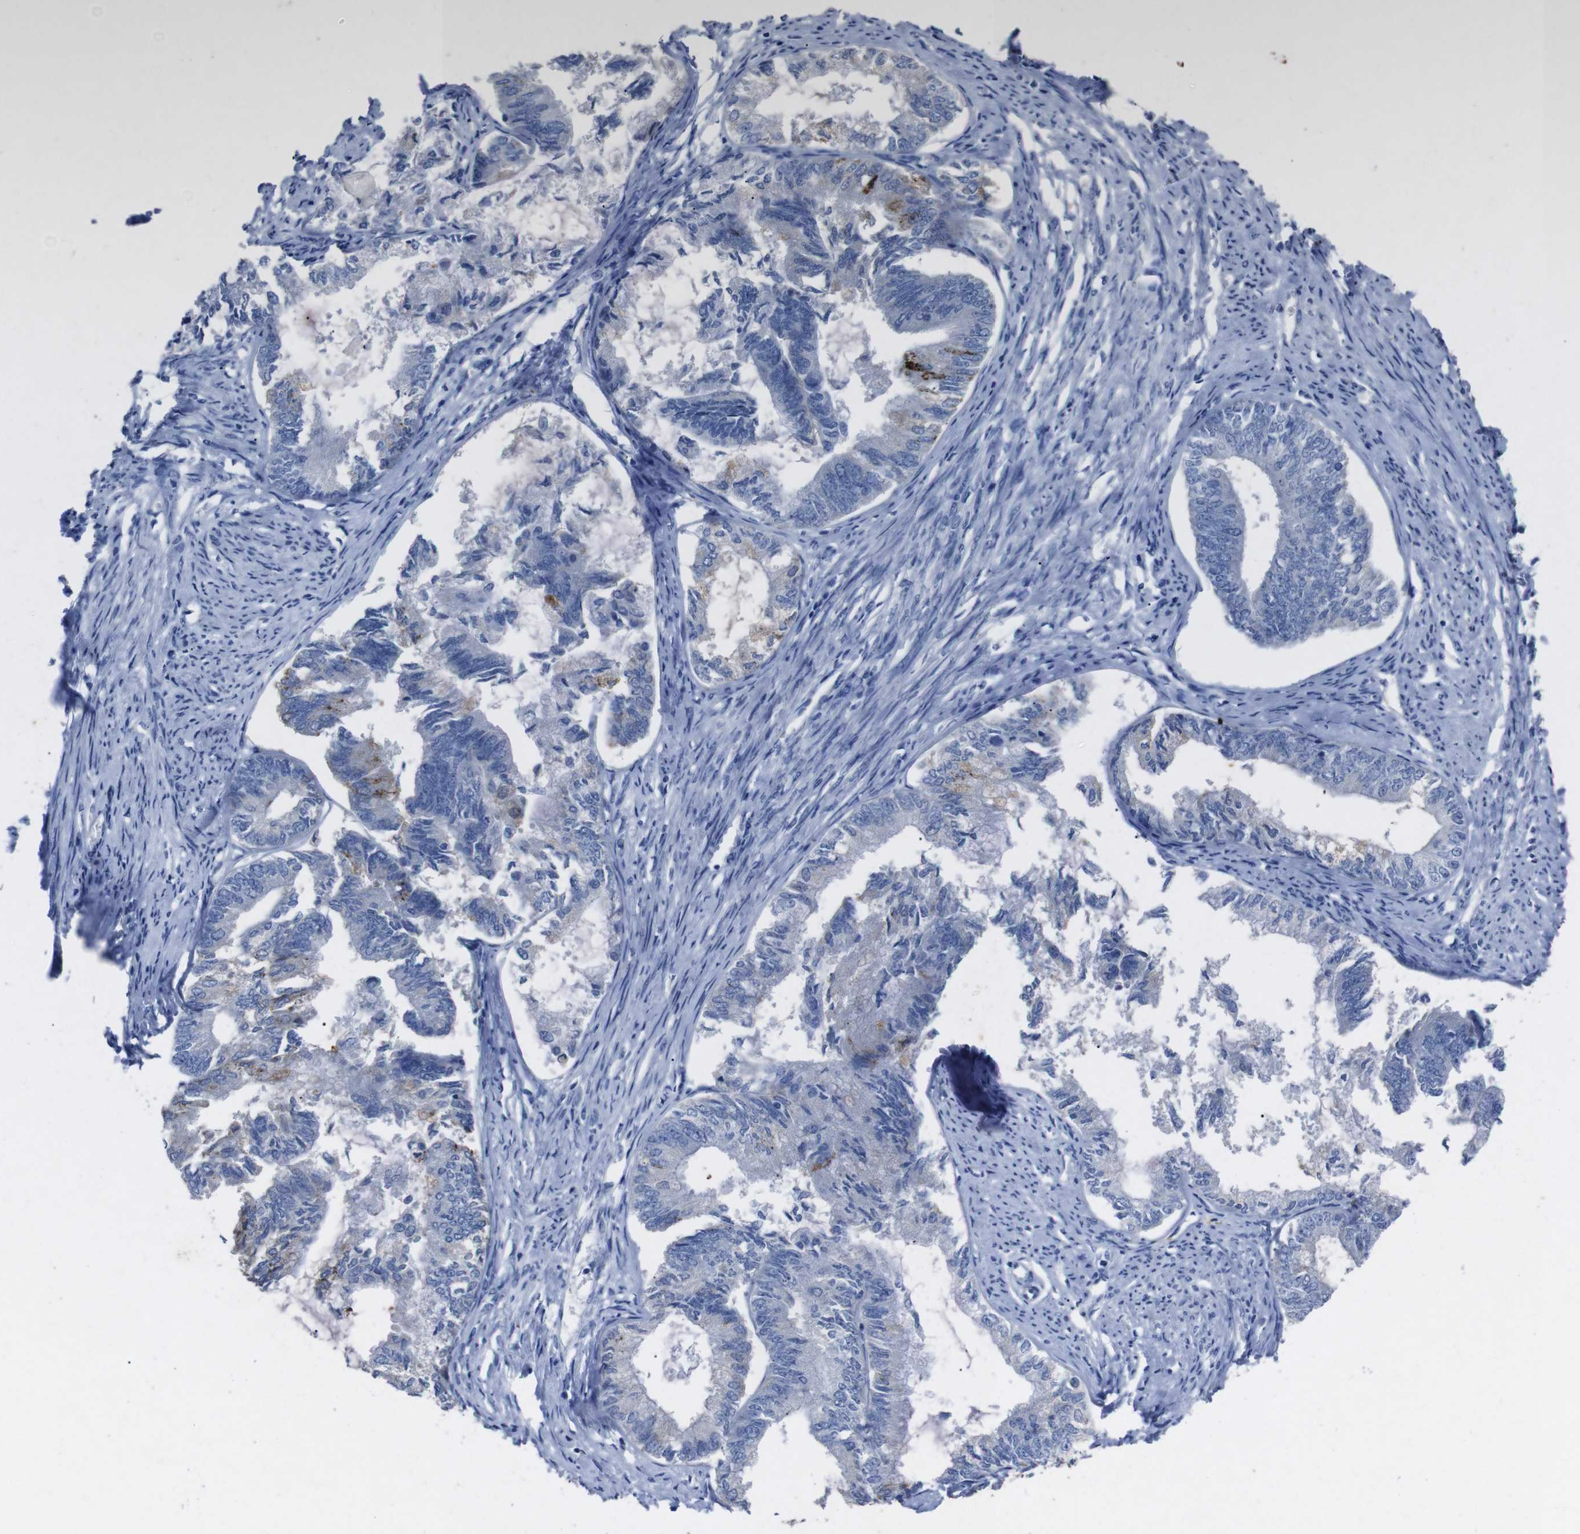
{"staining": {"intensity": "negative", "quantity": "none", "location": "none"}, "tissue": "endometrial cancer", "cell_type": "Tumor cells", "image_type": "cancer", "snomed": [{"axis": "morphology", "description": "Adenocarcinoma, NOS"}, {"axis": "topography", "description": "Endometrium"}], "caption": "The IHC histopathology image has no significant staining in tumor cells of endometrial adenocarcinoma tissue.", "gene": "GJB2", "patient": {"sex": "female", "age": 86}}